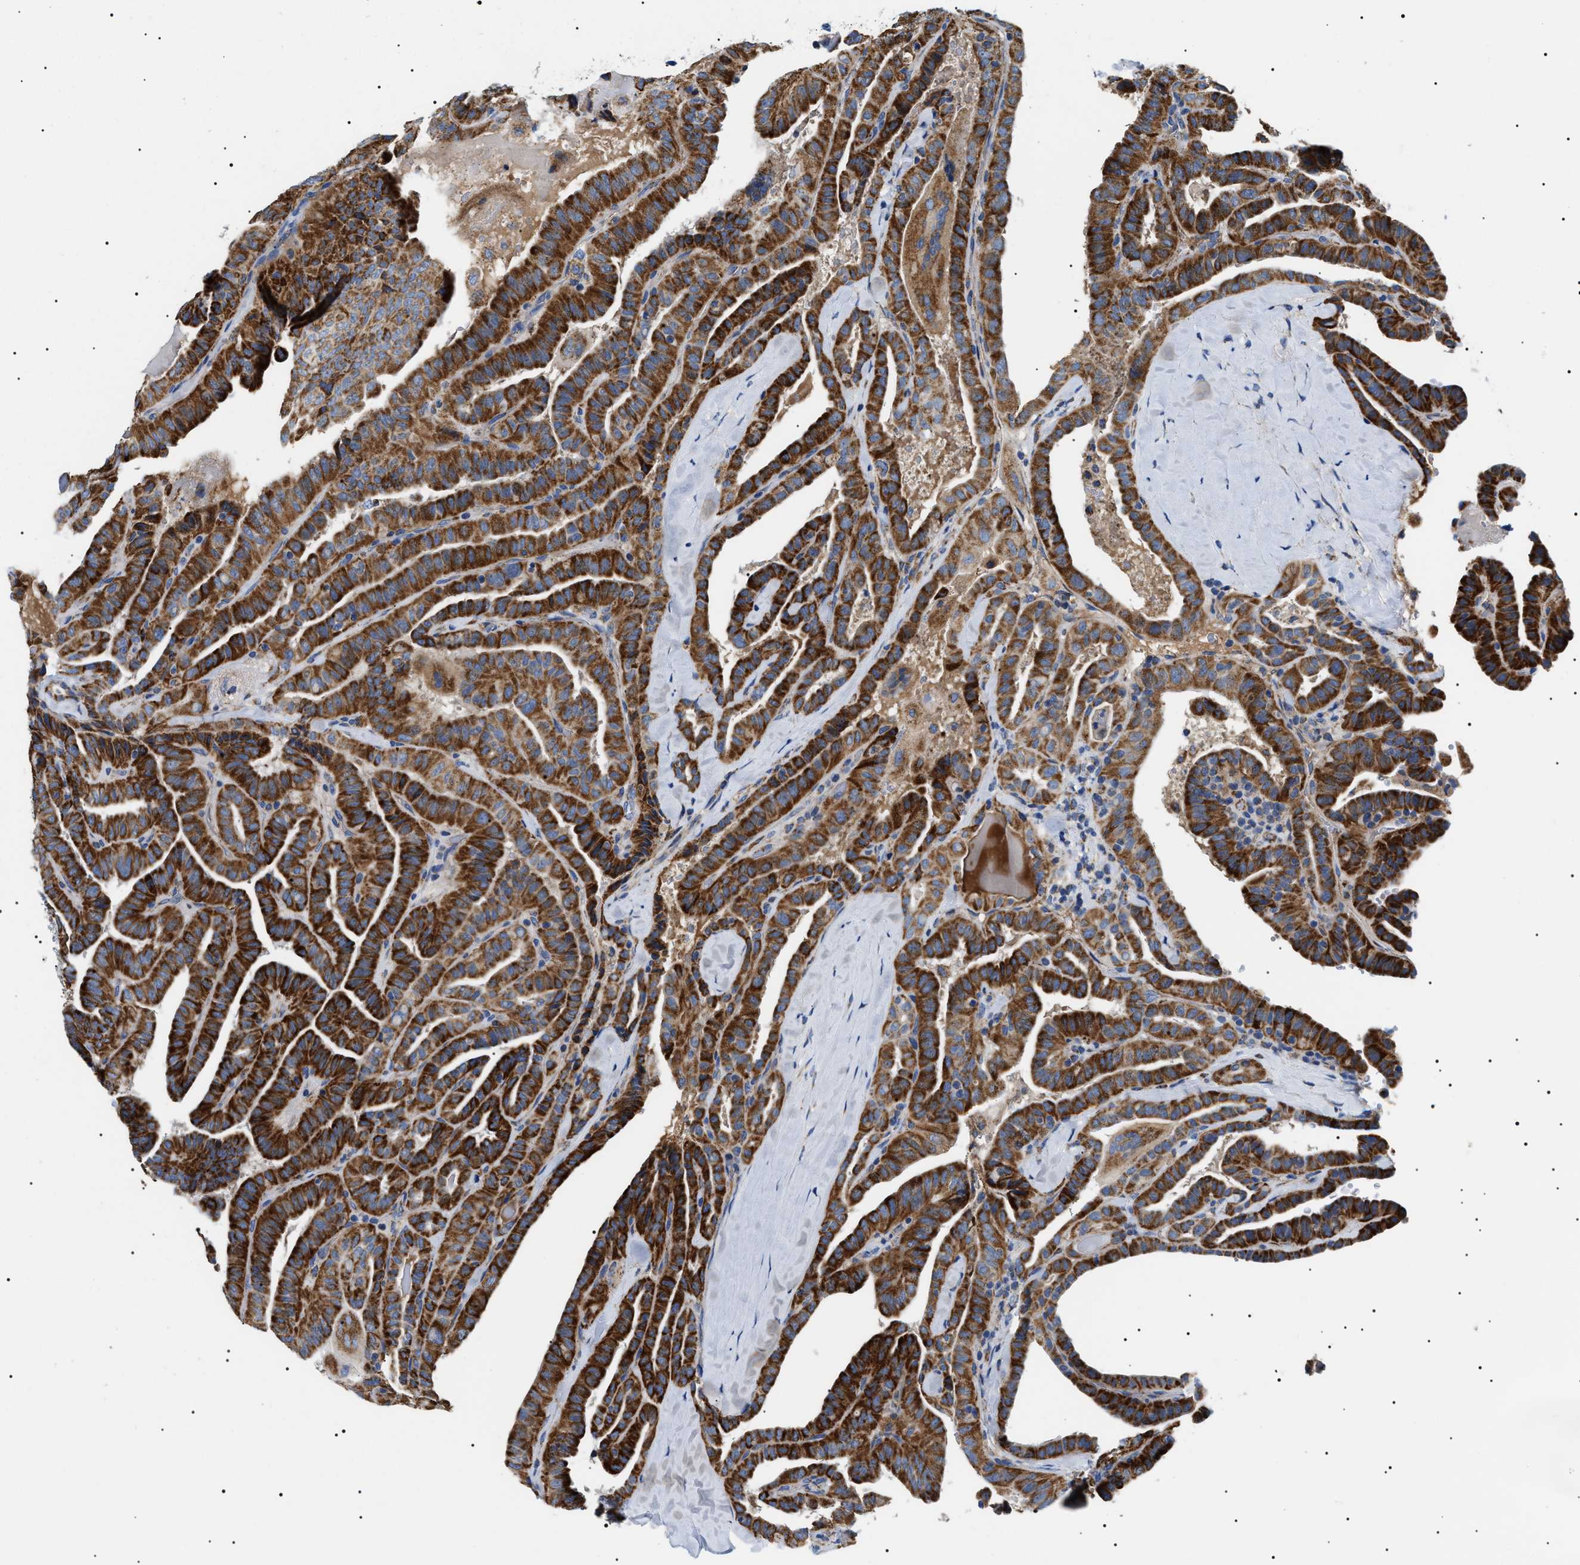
{"staining": {"intensity": "strong", "quantity": ">75%", "location": "cytoplasmic/membranous"}, "tissue": "thyroid cancer", "cell_type": "Tumor cells", "image_type": "cancer", "snomed": [{"axis": "morphology", "description": "Papillary adenocarcinoma, NOS"}, {"axis": "topography", "description": "Thyroid gland"}], "caption": "Protein staining shows strong cytoplasmic/membranous positivity in approximately >75% of tumor cells in thyroid cancer.", "gene": "OXSM", "patient": {"sex": "male", "age": 77}}